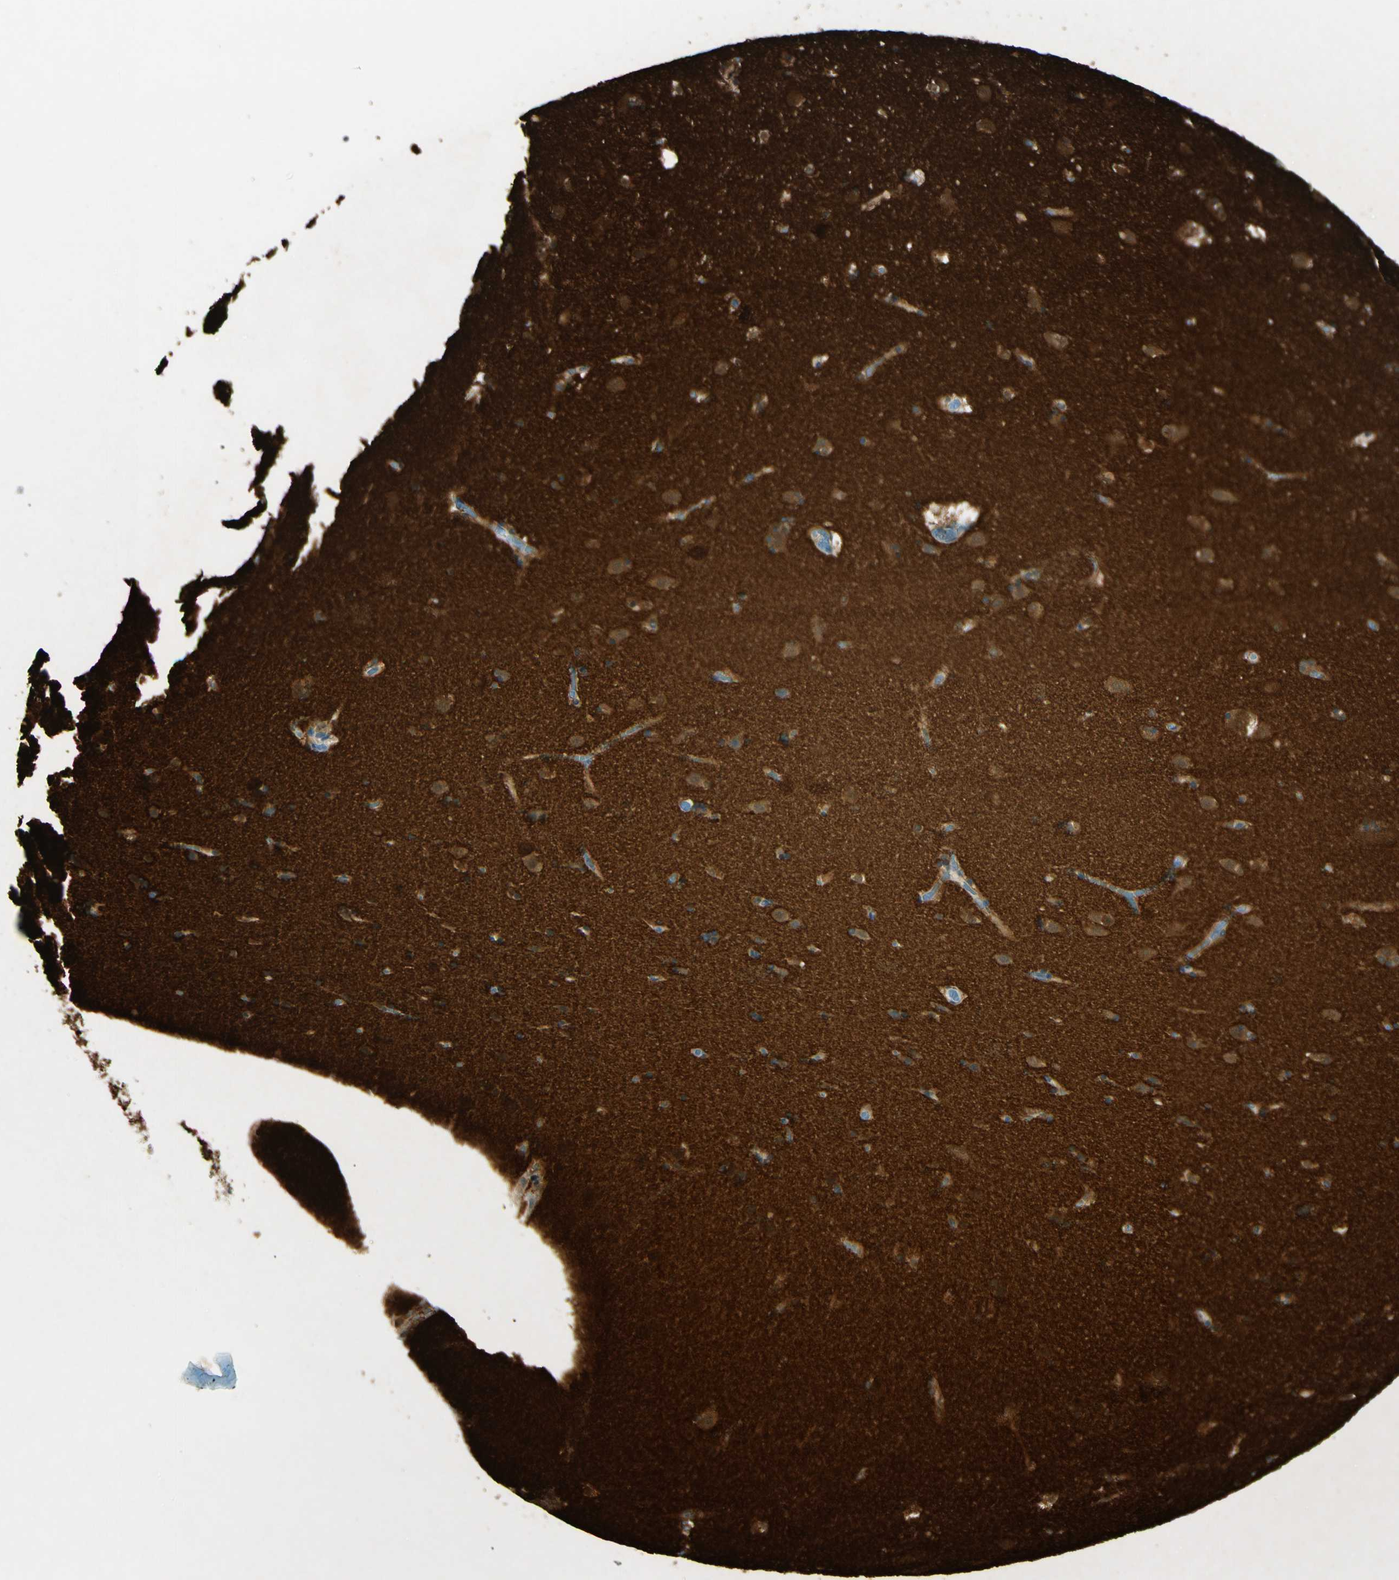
{"staining": {"intensity": "moderate", "quantity": ">75%", "location": "cytoplasmic/membranous"}, "tissue": "caudate", "cell_type": "Glial cells", "image_type": "normal", "snomed": [{"axis": "morphology", "description": "Normal tissue, NOS"}, {"axis": "topography", "description": "Lateral ventricle wall"}], "caption": "The image exhibits staining of benign caudate, revealing moderate cytoplasmic/membranous protein positivity (brown color) within glial cells.", "gene": "AMPH", "patient": {"sex": "male", "age": 45}}